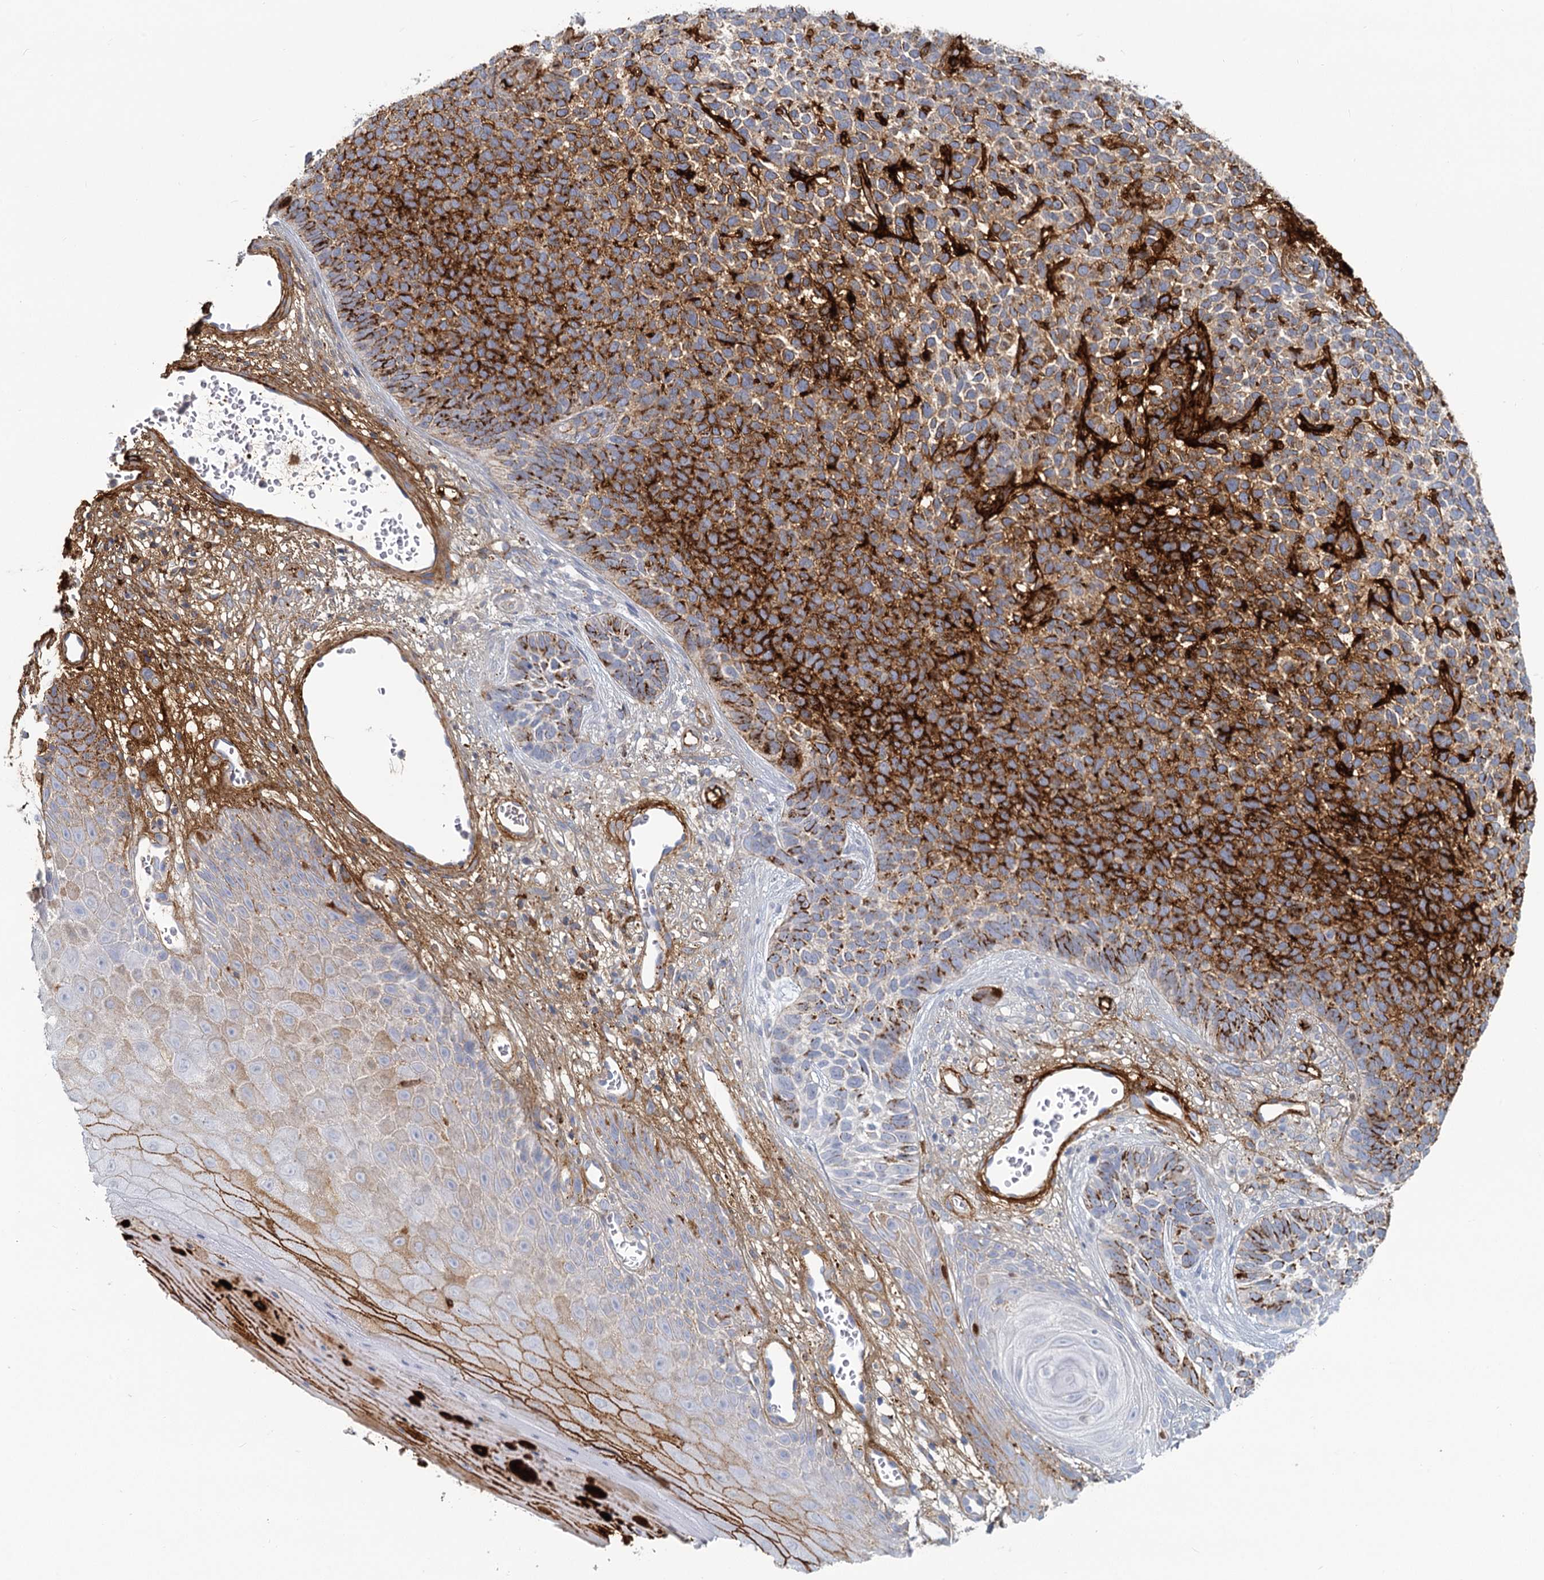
{"staining": {"intensity": "strong", "quantity": ">75%", "location": "cytoplasmic/membranous"}, "tissue": "skin cancer", "cell_type": "Tumor cells", "image_type": "cancer", "snomed": [{"axis": "morphology", "description": "Basal cell carcinoma"}, {"axis": "topography", "description": "Skin"}], "caption": "The immunohistochemical stain labels strong cytoplasmic/membranous positivity in tumor cells of skin basal cell carcinoma tissue.", "gene": "CHGA", "patient": {"sex": "female", "age": 84}}